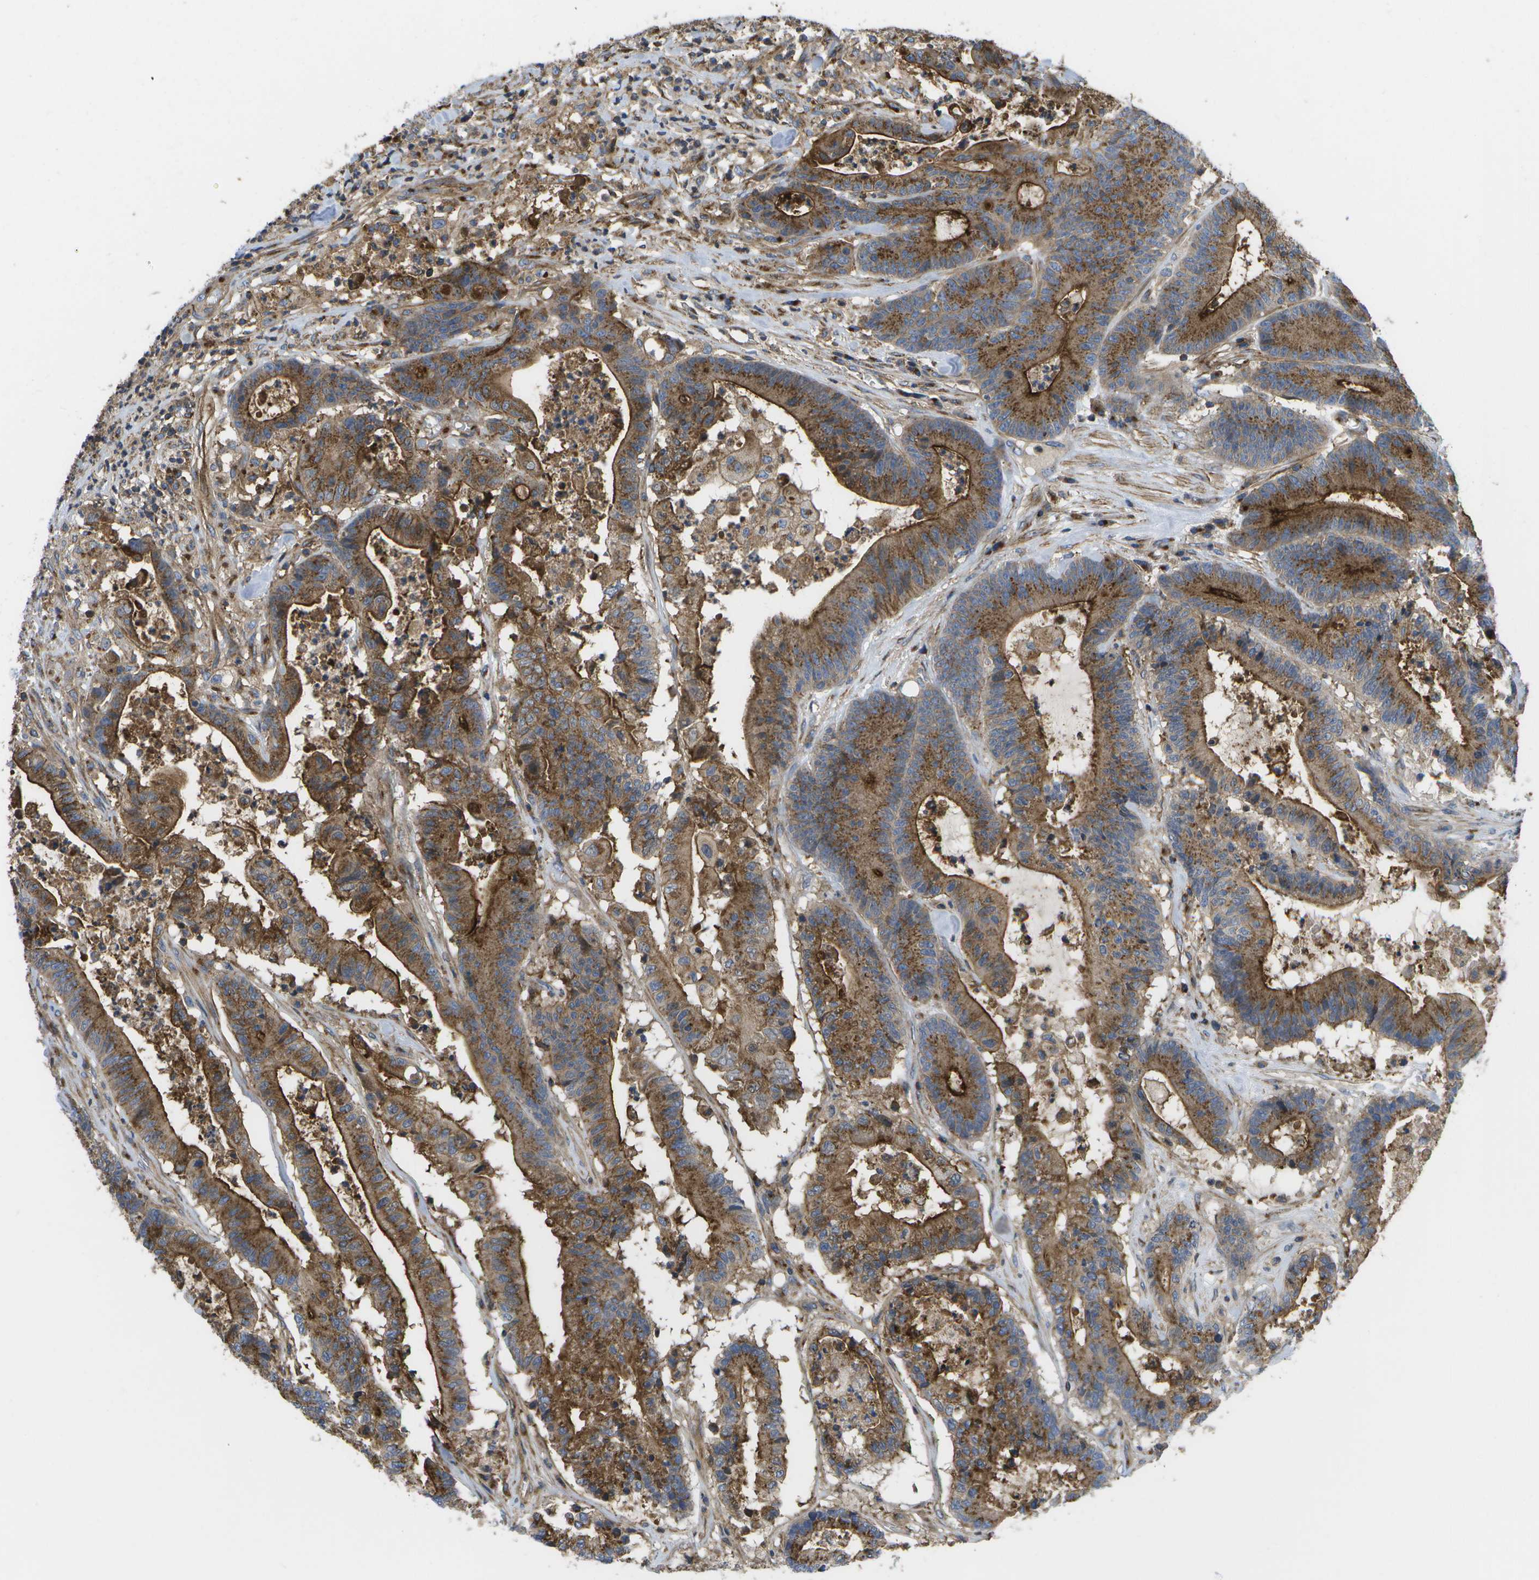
{"staining": {"intensity": "strong", "quantity": ">75%", "location": "cytoplasmic/membranous"}, "tissue": "colorectal cancer", "cell_type": "Tumor cells", "image_type": "cancer", "snomed": [{"axis": "morphology", "description": "Adenocarcinoma, NOS"}, {"axis": "topography", "description": "Colon"}], "caption": "Colorectal cancer (adenocarcinoma) stained for a protein displays strong cytoplasmic/membranous positivity in tumor cells.", "gene": "BST2", "patient": {"sex": "female", "age": 84}}